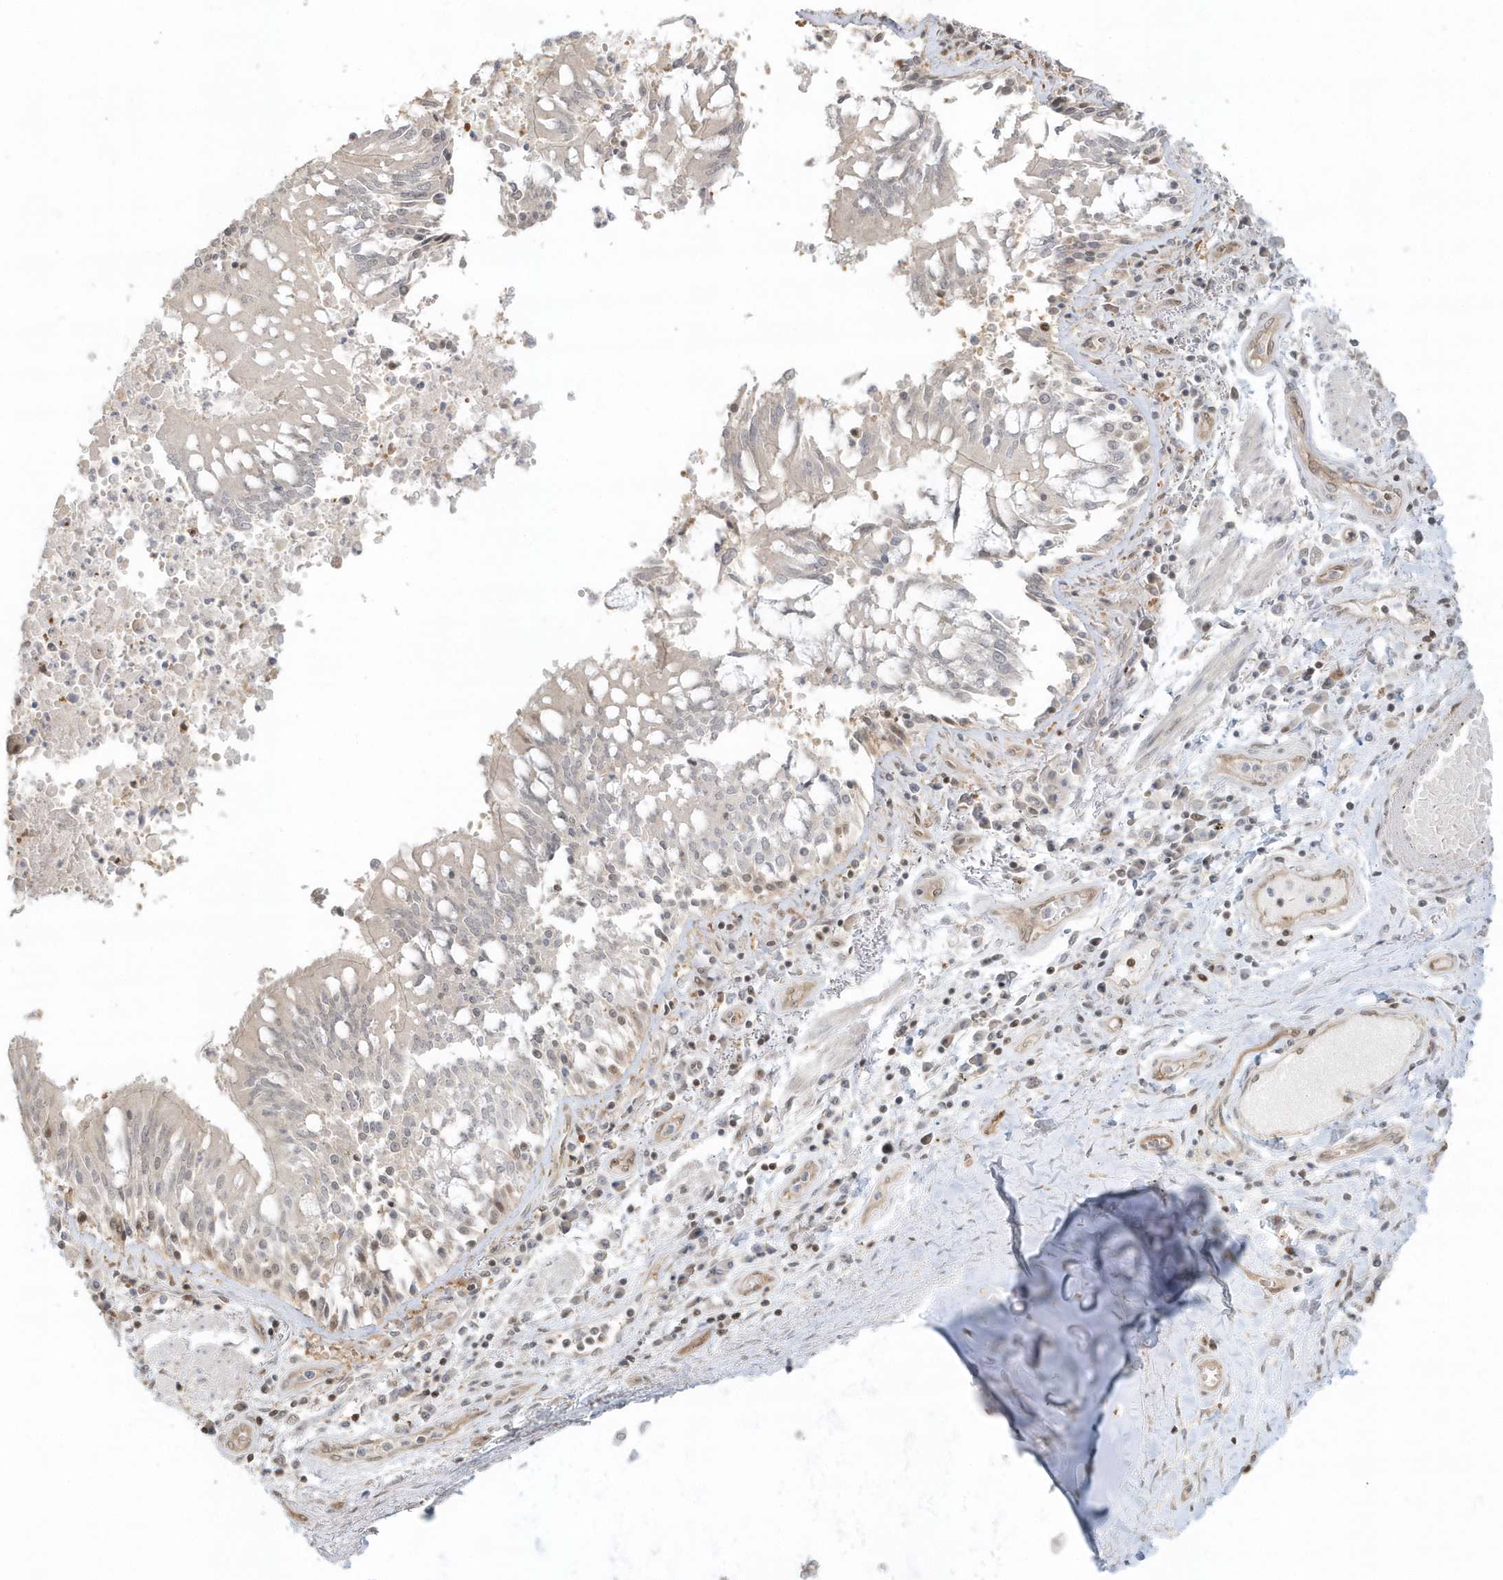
{"staining": {"intensity": "moderate", "quantity": ">75%", "location": "nuclear"}, "tissue": "adipose tissue", "cell_type": "Adipocytes", "image_type": "normal", "snomed": [{"axis": "morphology", "description": "Normal tissue, NOS"}, {"axis": "topography", "description": "Cartilage tissue"}, {"axis": "topography", "description": "Bronchus"}, {"axis": "topography", "description": "Lung"}, {"axis": "topography", "description": "Peripheral nerve tissue"}], "caption": "Adipose tissue stained with IHC reveals moderate nuclear staining in about >75% of adipocytes. (DAB (3,3'-diaminobenzidine) IHC with brightfield microscopy, high magnification).", "gene": "SUMO2", "patient": {"sex": "female", "age": 49}}